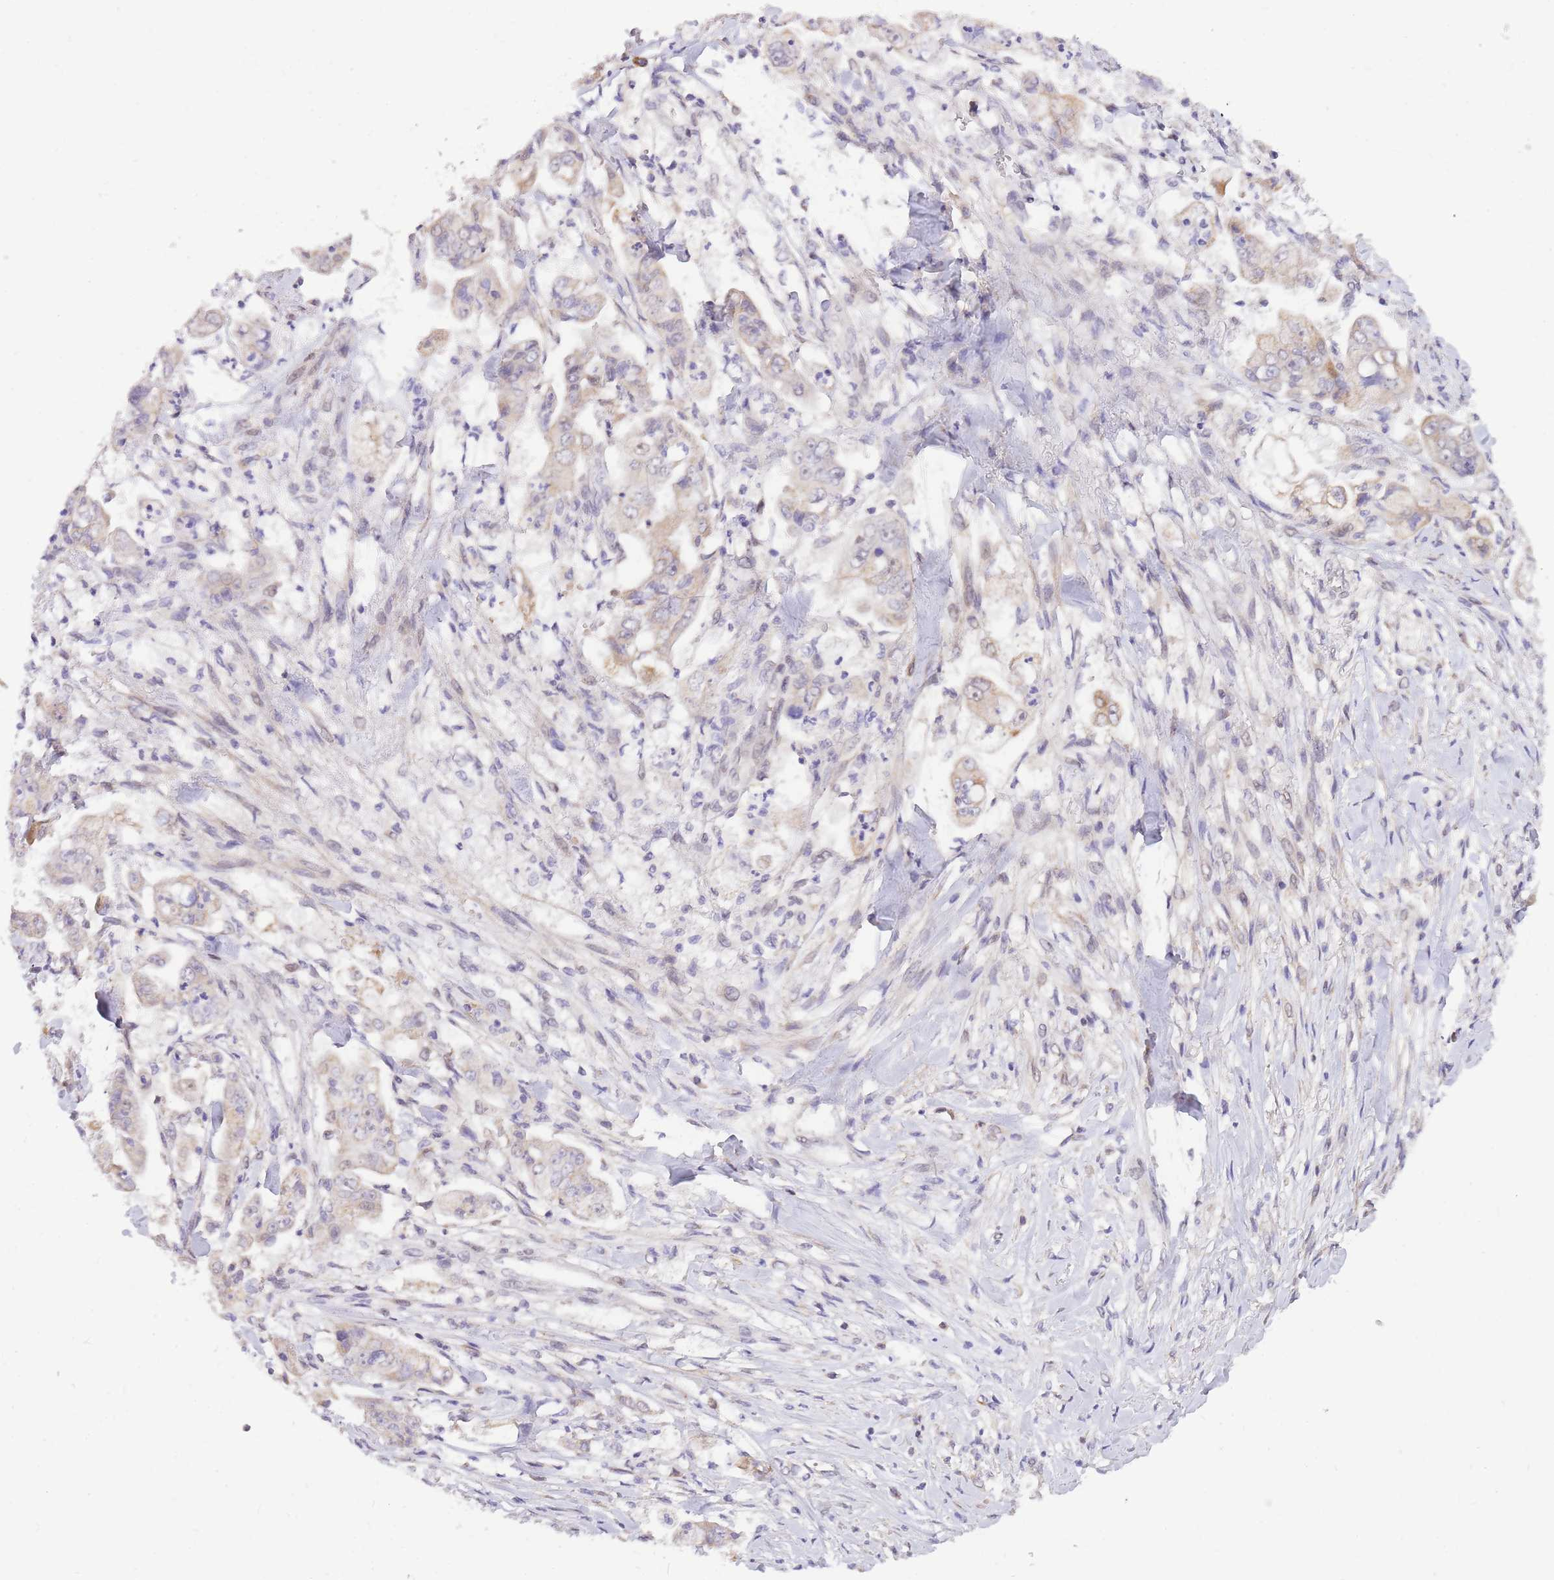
{"staining": {"intensity": "weak", "quantity": "25%-75%", "location": "cytoplasmic/membranous,nuclear"}, "tissue": "stomach cancer", "cell_type": "Tumor cells", "image_type": "cancer", "snomed": [{"axis": "morphology", "description": "Adenocarcinoma, NOS"}, {"axis": "topography", "description": "Stomach"}], "caption": "Stomach cancer was stained to show a protein in brown. There is low levels of weak cytoplasmic/membranous and nuclear expression in about 25%-75% of tumor cells. (Stains: DAB in brown, nuclei in blue, Microscopy: brightfield microscopy at high magnification).", "gene": "MINDY2", "patient": {"sex": "male", "age": 62}}